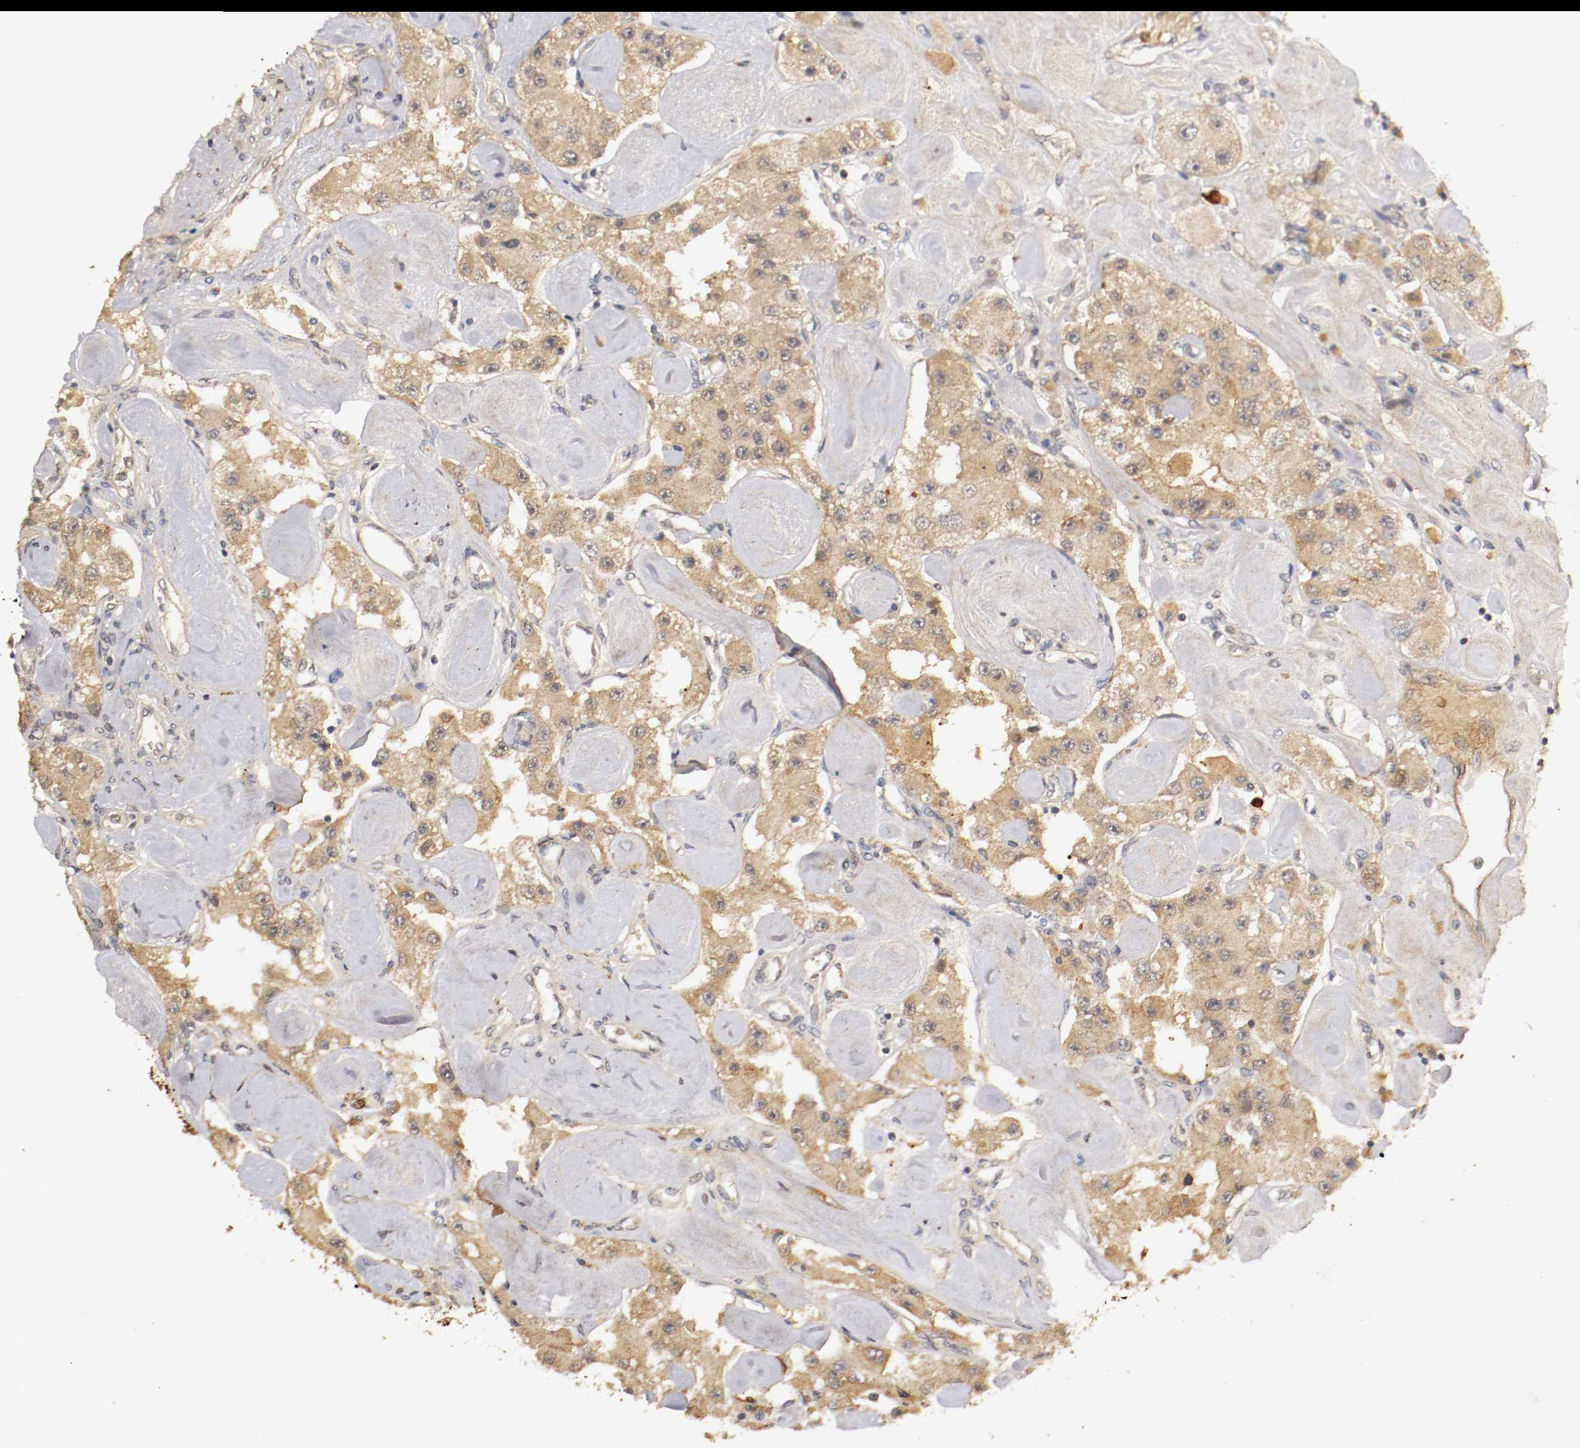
{"staining": {"intensity": "moderate", "quantity": ">75%", "location": "cytoplasmic/membranous"}, "tissue": "carcinoid", "cell_type": "Tumor cells", "image_type": "cancer", "snomed": [{"axis": "morphology", "description": "Carcinoid, malignant, NOS"}, {"axis": "topography", "description": "Pancreas"}], "caption": "The photomicrograph exhibits immunohistochemical staining of carcinoid. There is moderate cytoplasmic/membranous expression is identified in approximately >75% of tumor cells.", "gene": "TNFRSF1B", "patient": {"sex": "male", "age": 41}}